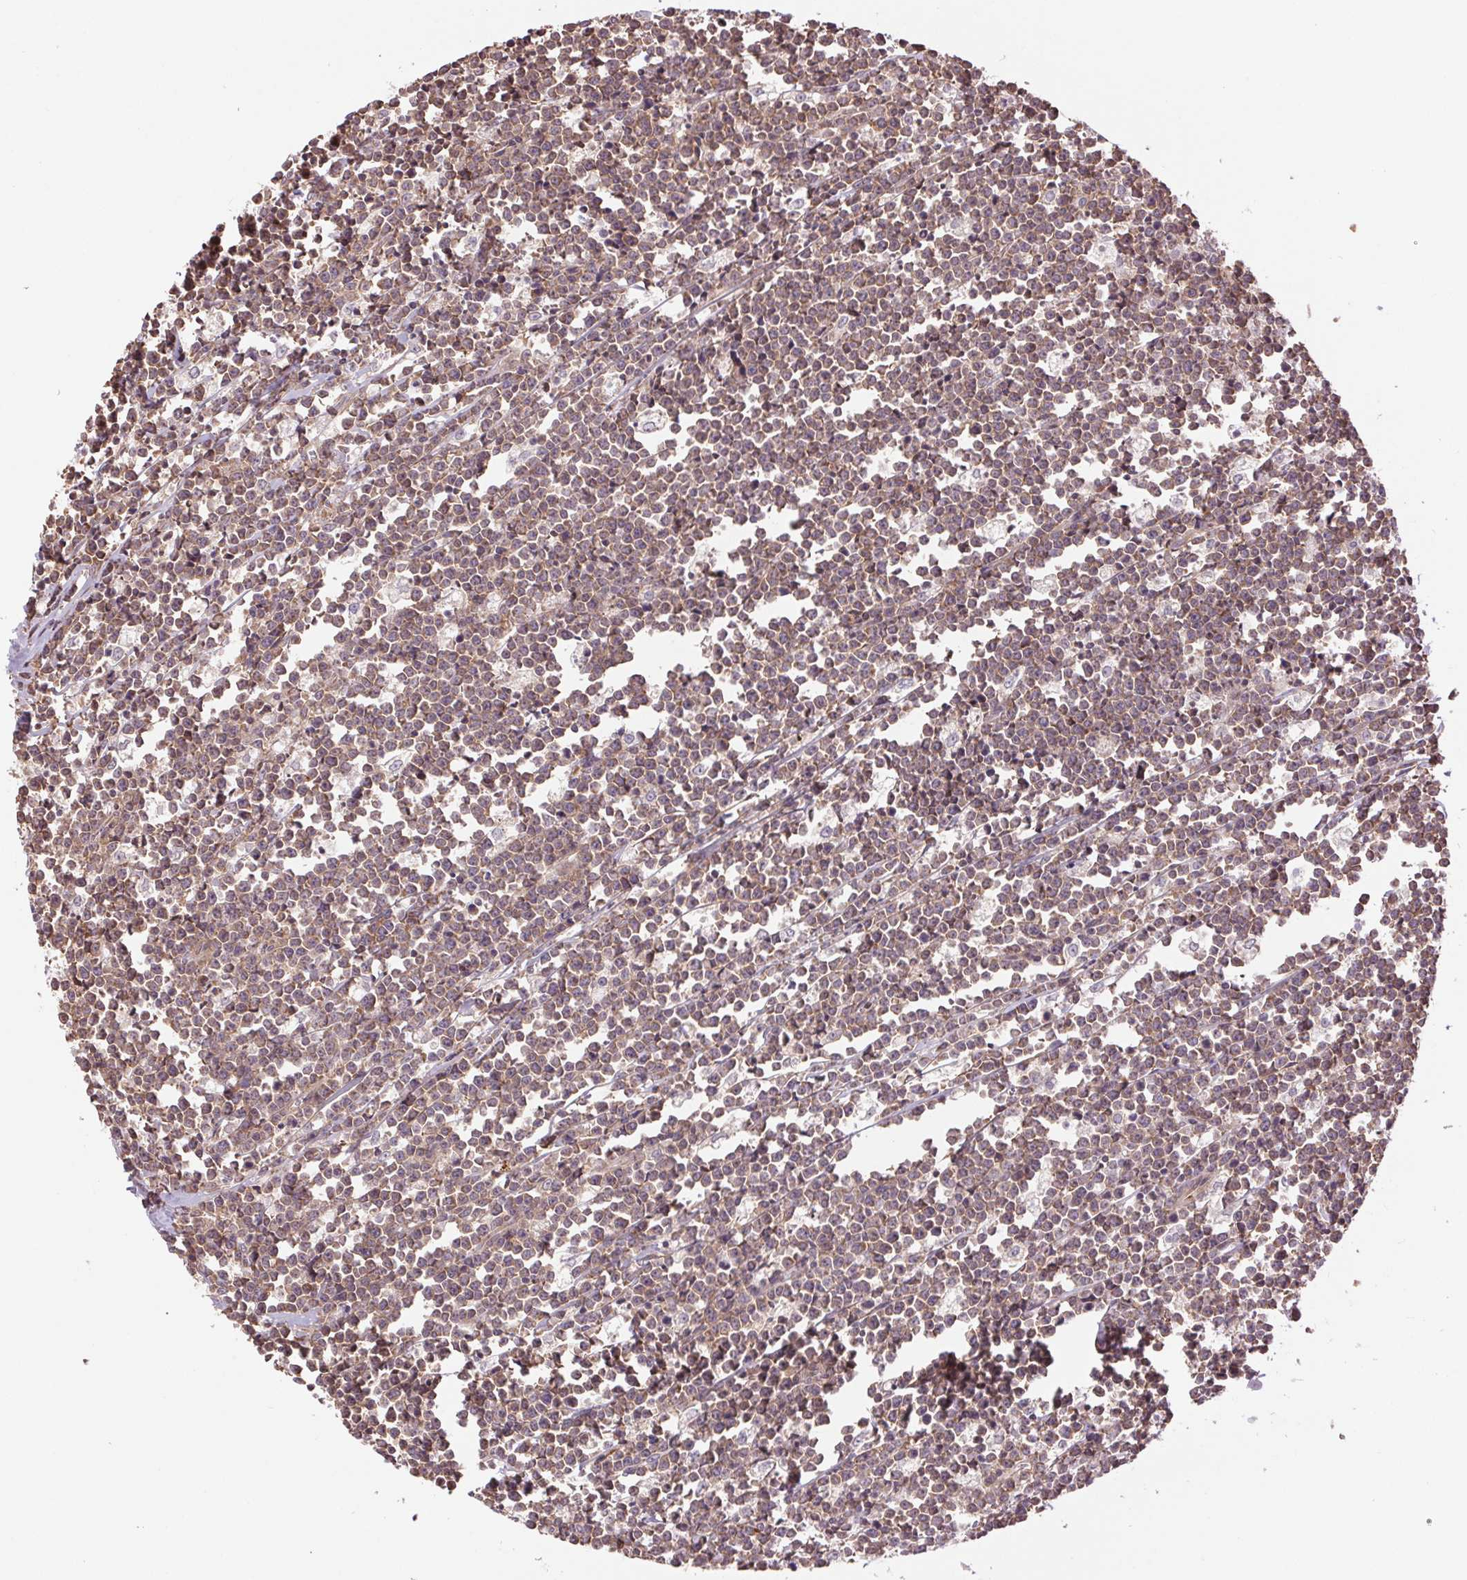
{"staining": {"intensity": "weak", "quantity": ">75%", "location": "cytoplasmic/membranous"}, "tissue": "lymphoma", "cell_type": "Tumor cells", "image_type": "cancer", "snomed": [{"axis": "morphology", "description": "Malignant lymphoma, non-Hodgkin's type, High grade"}, {"axis": "topography", "description": "Small intestine"}], "caption": "Weak cytoplasmic/membranous positivity for a protein is appreciated in approximately >75% of tumor cells of malignant lymphoma, non-Hodgkin's type (high-grade) using immunohistochemistry (IHC).", "gene": "BTF3L4", "patient": {"sex": "female", "age": 56}}